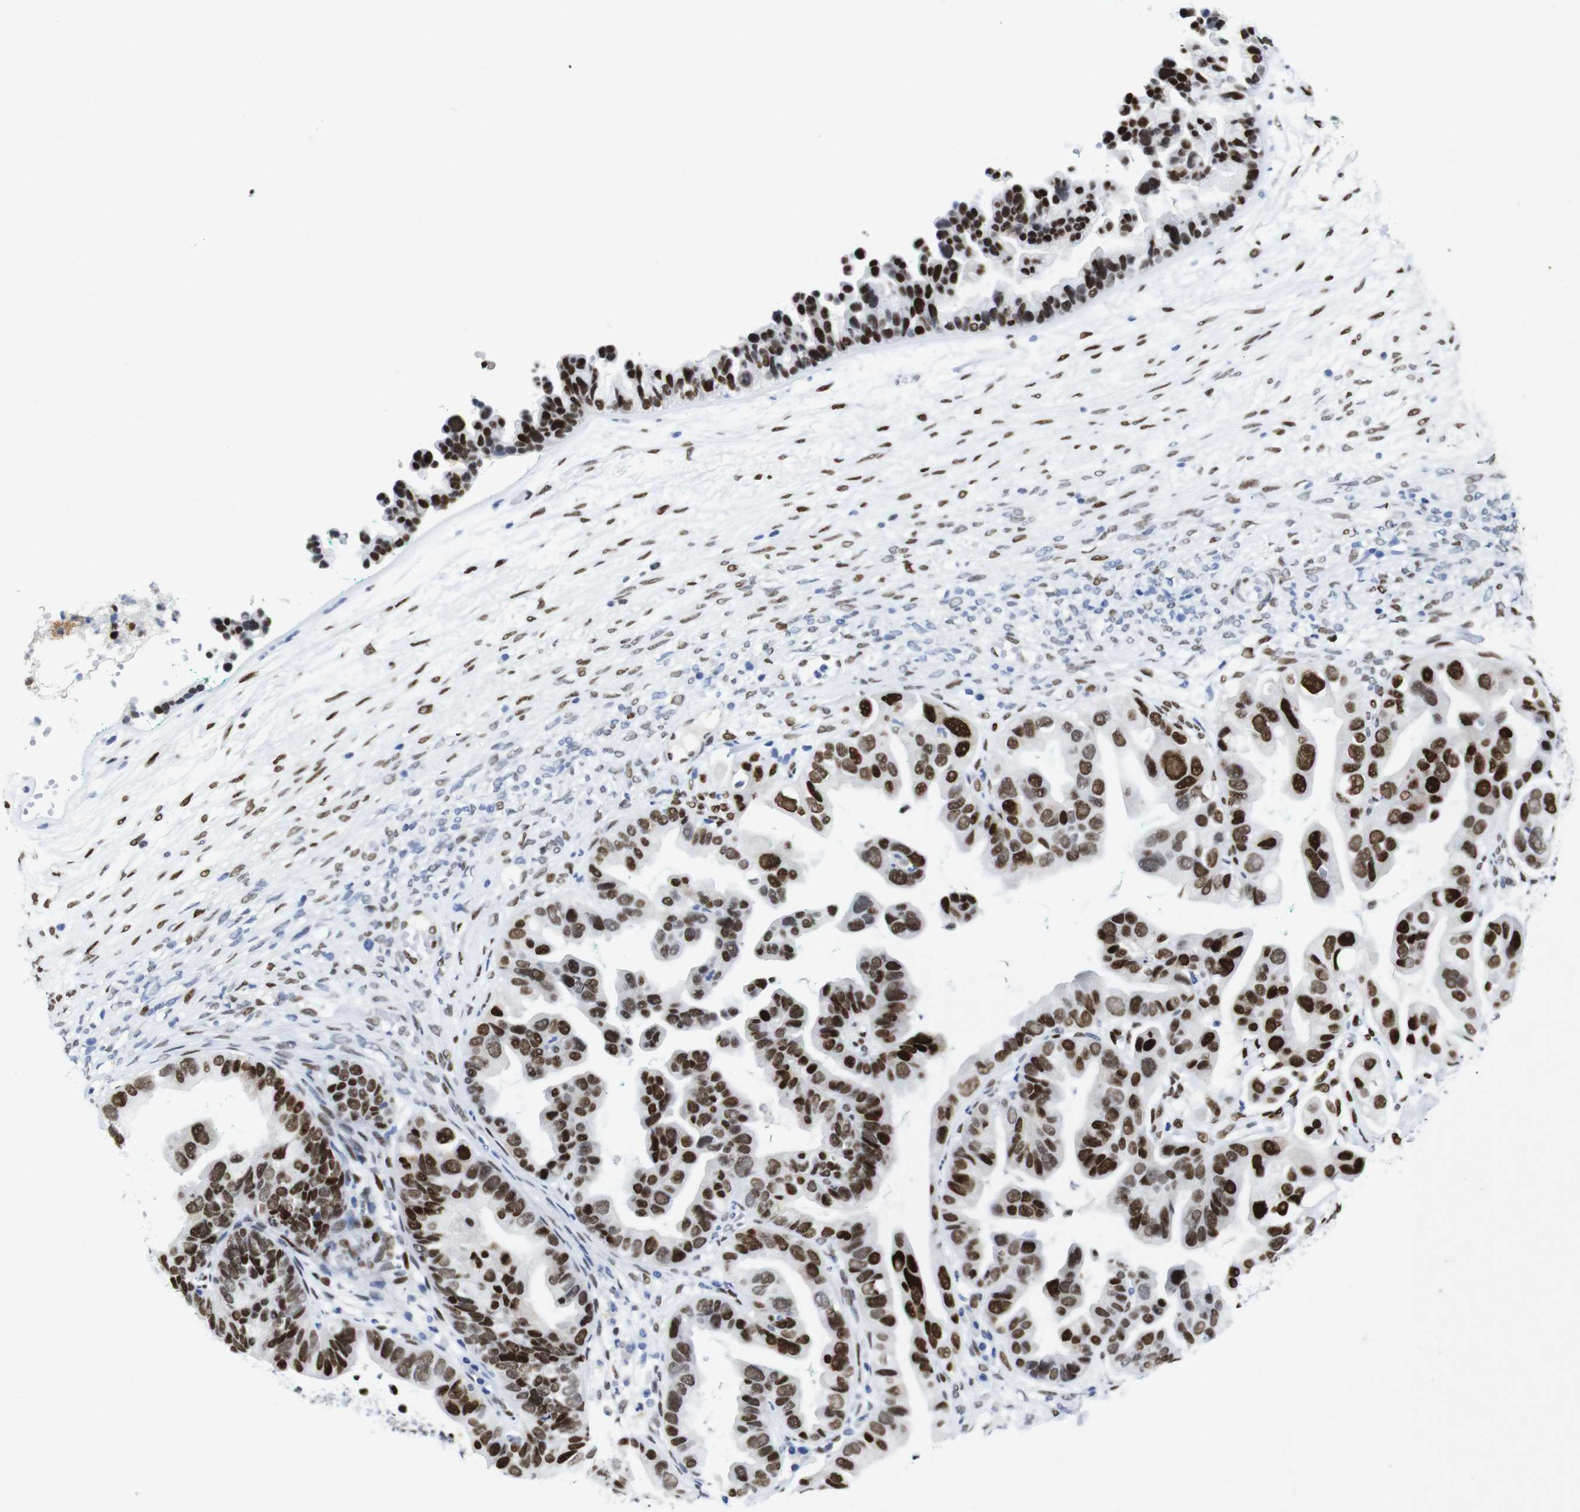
{"staining": {"intensity": "strong", "quantity": ">75%", "location": "nuclear"}, "tissue": "ovarian cancer", "cell_type": "Tumor cells", "image_type": "cancer", "snomed": [{"axis": "morphology", "description": "Cystadenocarcinoma, serous, NOS"}, {"axis": "topography", "description": "Ovary"}], "caption": "Serous cystadenocarcinoma (ovarian) tissue reveals strong nuclear expression in about >75% of tumor cells", "gene": "FOSL2", "patient": {"sex": "female", "age": 56}}